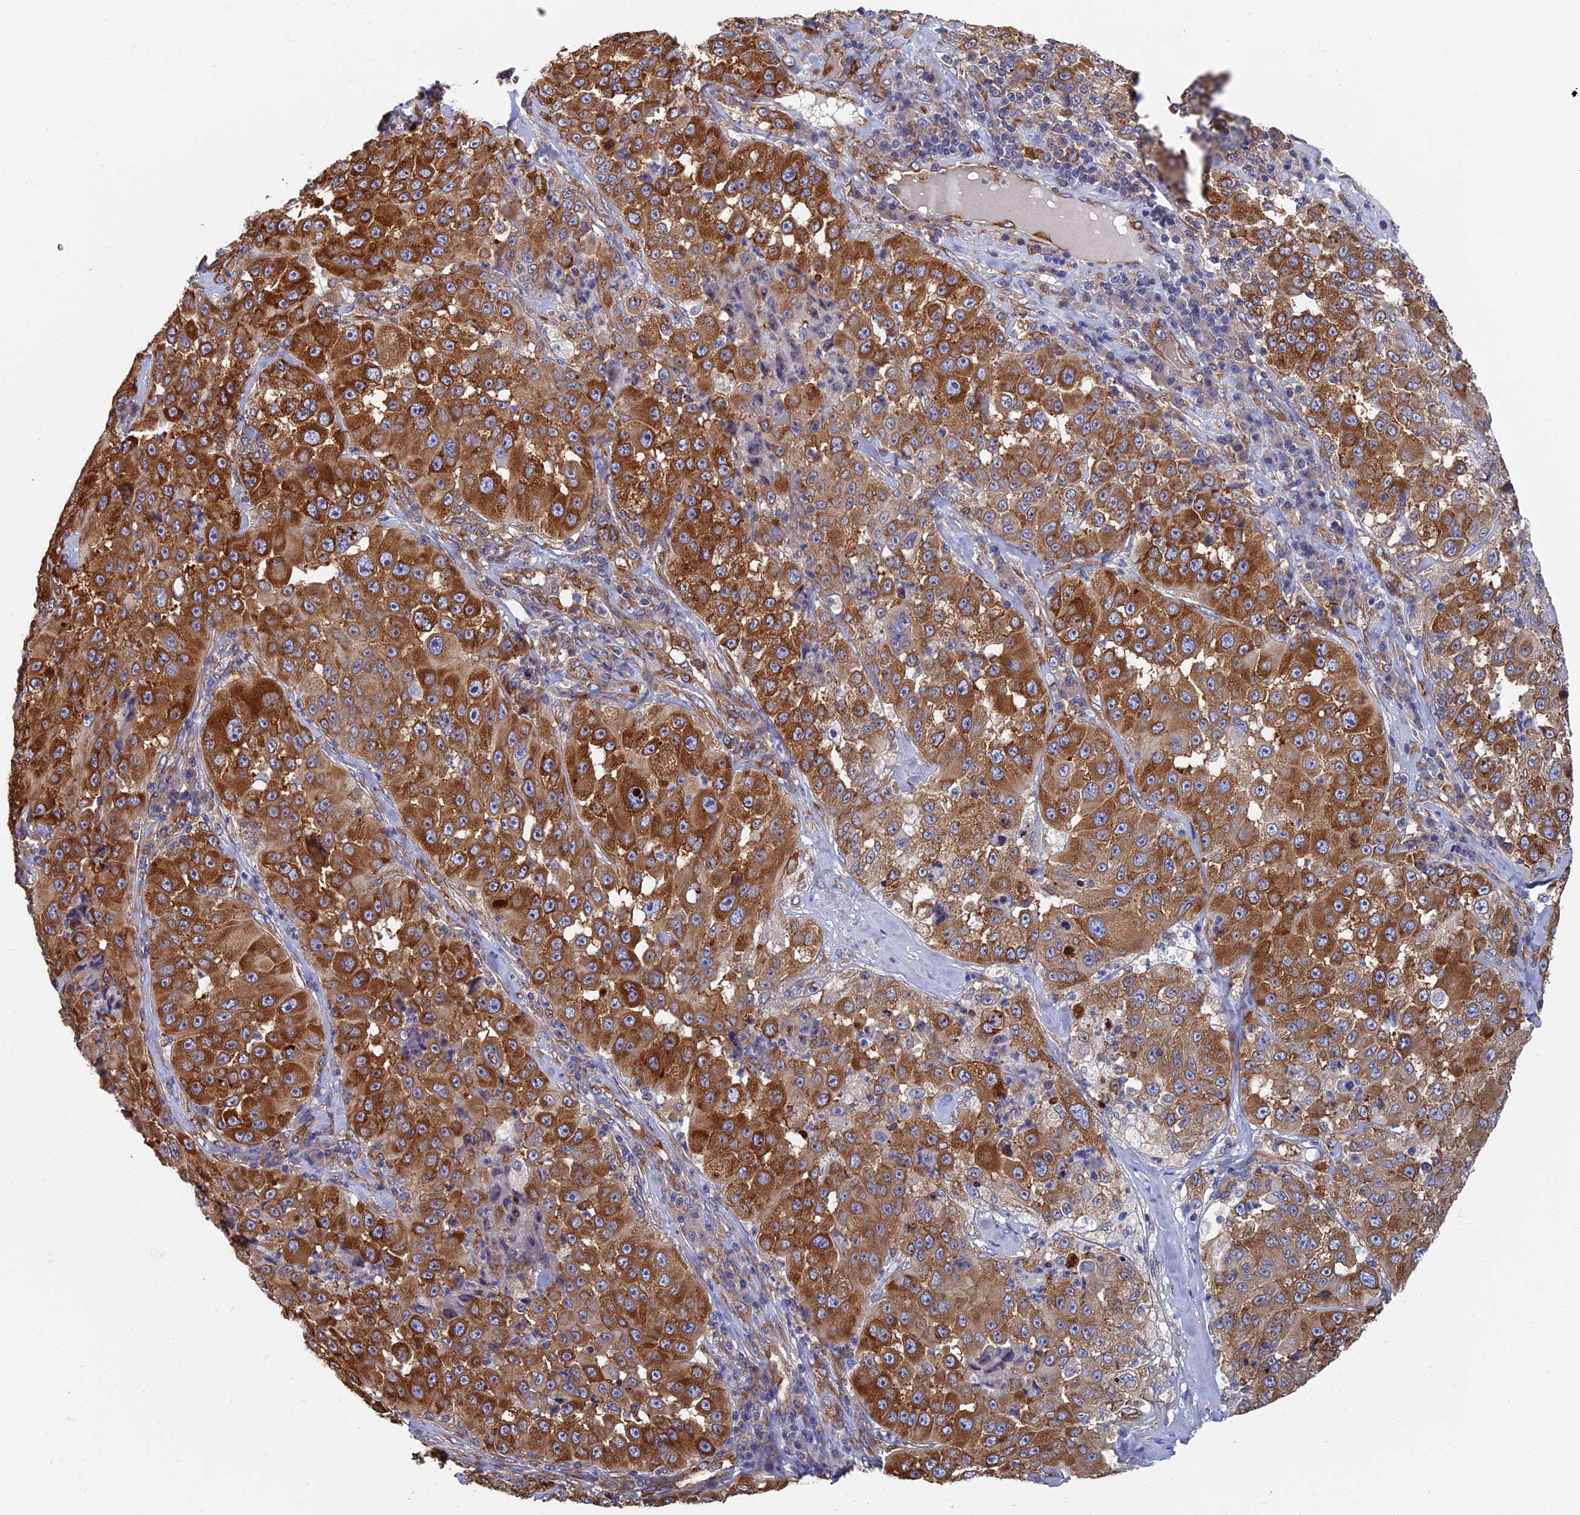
{"staining": {"intensity": "strong", "quantity": ">75%", "location": "cytoplasmic/membranous"}, "tissue": "melanoma", "cell_type": "Tumor cells", "image_type": "cancer", "snomed": [{"axis": "morphology", "description": "Malignant melanoma, Metastatic site"}, {"axis": "topography", "description": "Lymph node"}], "caption": "A micrograph of human melanoma stained for a protein exhibits strong cytoplasmic/membranous brown staining in tumor cells.", "gene": "YBX1", "patient": {"sex": "male", "age": 62}}